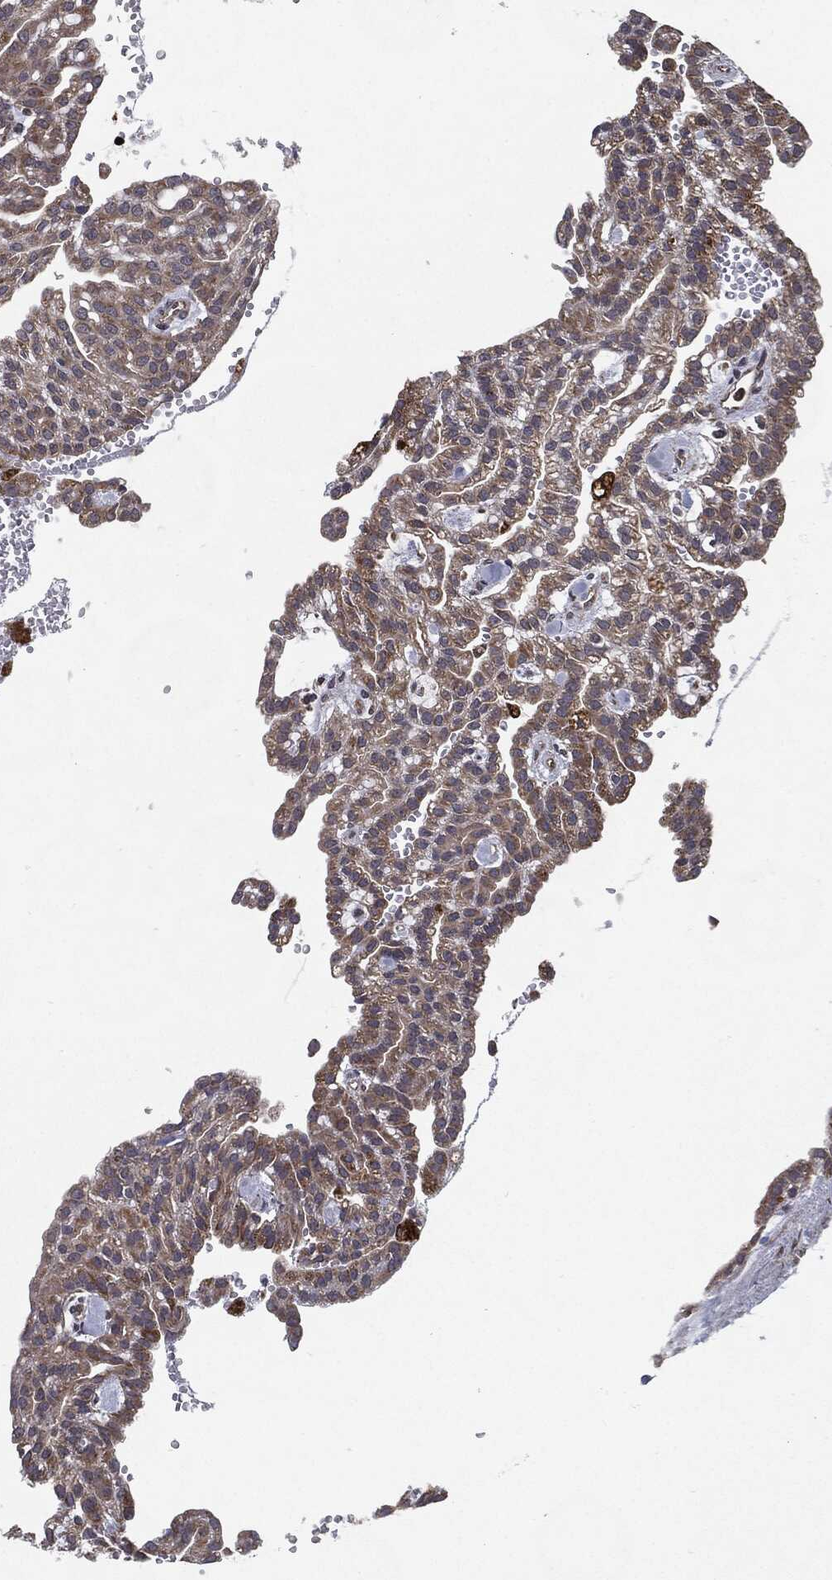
{"staining": {"intensity": "moderate", "quantity": "25%-75%", "location": "cytoplasmic/membranous"}, "tissue": "renal cancer", "cell_type": "Tumor cells", "image_type": "cancer", "snomed": [{"axis": "morphology", "description": "Adenocarcinoma, NOS"}, {"axis": "topography", "description": "Kidney"}], "caption": "This is a micrograph of IHC staining of renal cancer, which shows moderate expression in the cytoplasmic/membranous of tumor cells.", "gene": "HDAC5", "patient": {"sex": "male", "age": 63}}